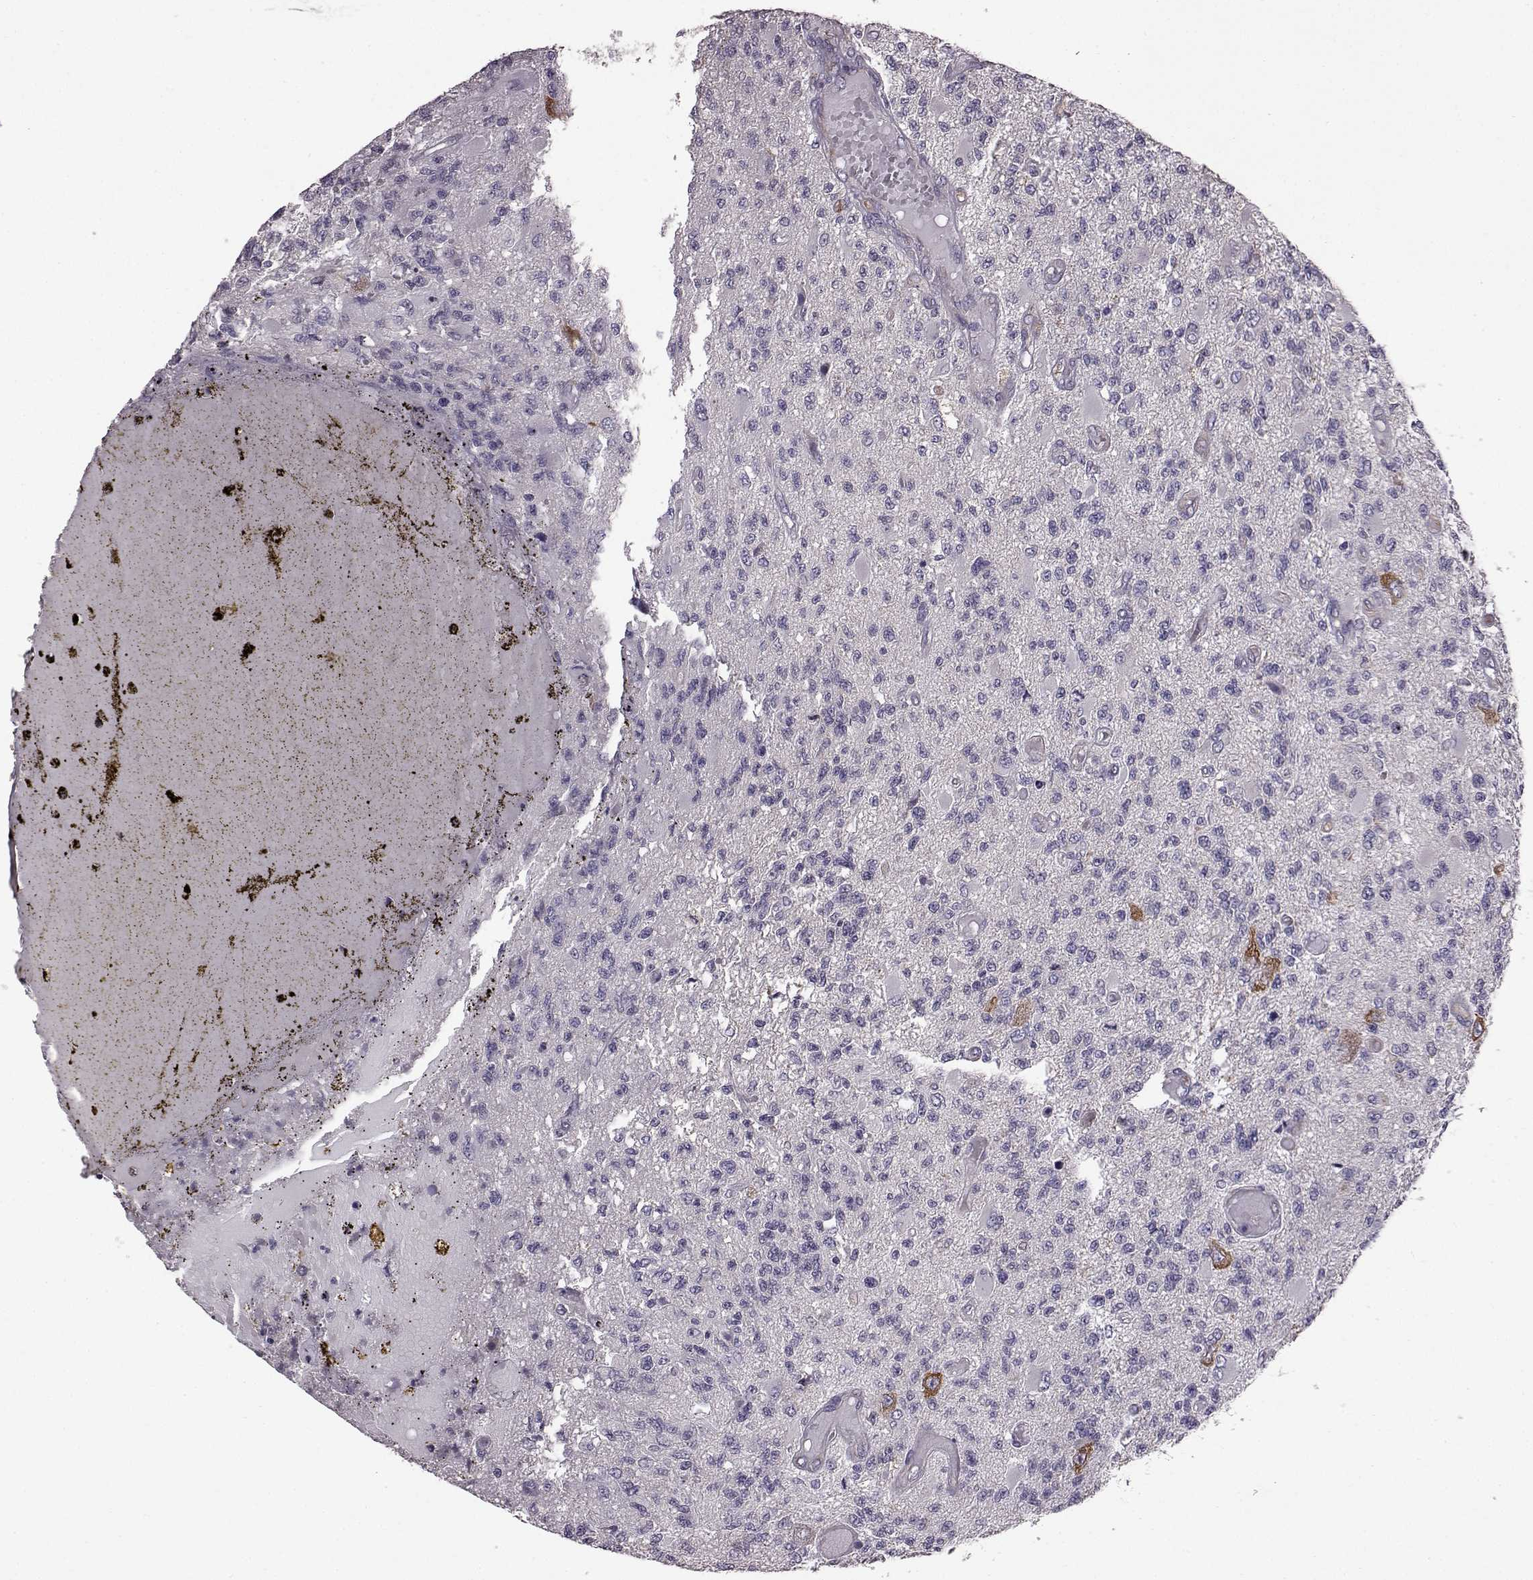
{"staining": {"intensity": "negative", "quantity": "none", "location": "none"}, "tissue": "glioma", "cell_type": "Tumor cells", "image_type": "cancer", "snomed": [{"axis": "morphology", "description": "Glioma, malignant, High grade"}, {"axis": "topography", "description": "Brain"}], "caption": "Protein analysis of malignant glioma (high-grade) exhibits no significant positivity in tumor cells. (Immunohistochemistry, brightfield microscopy, high magnification).", "gene": "ADGRG2", "patient": {"sex": "female", "age": 63}}